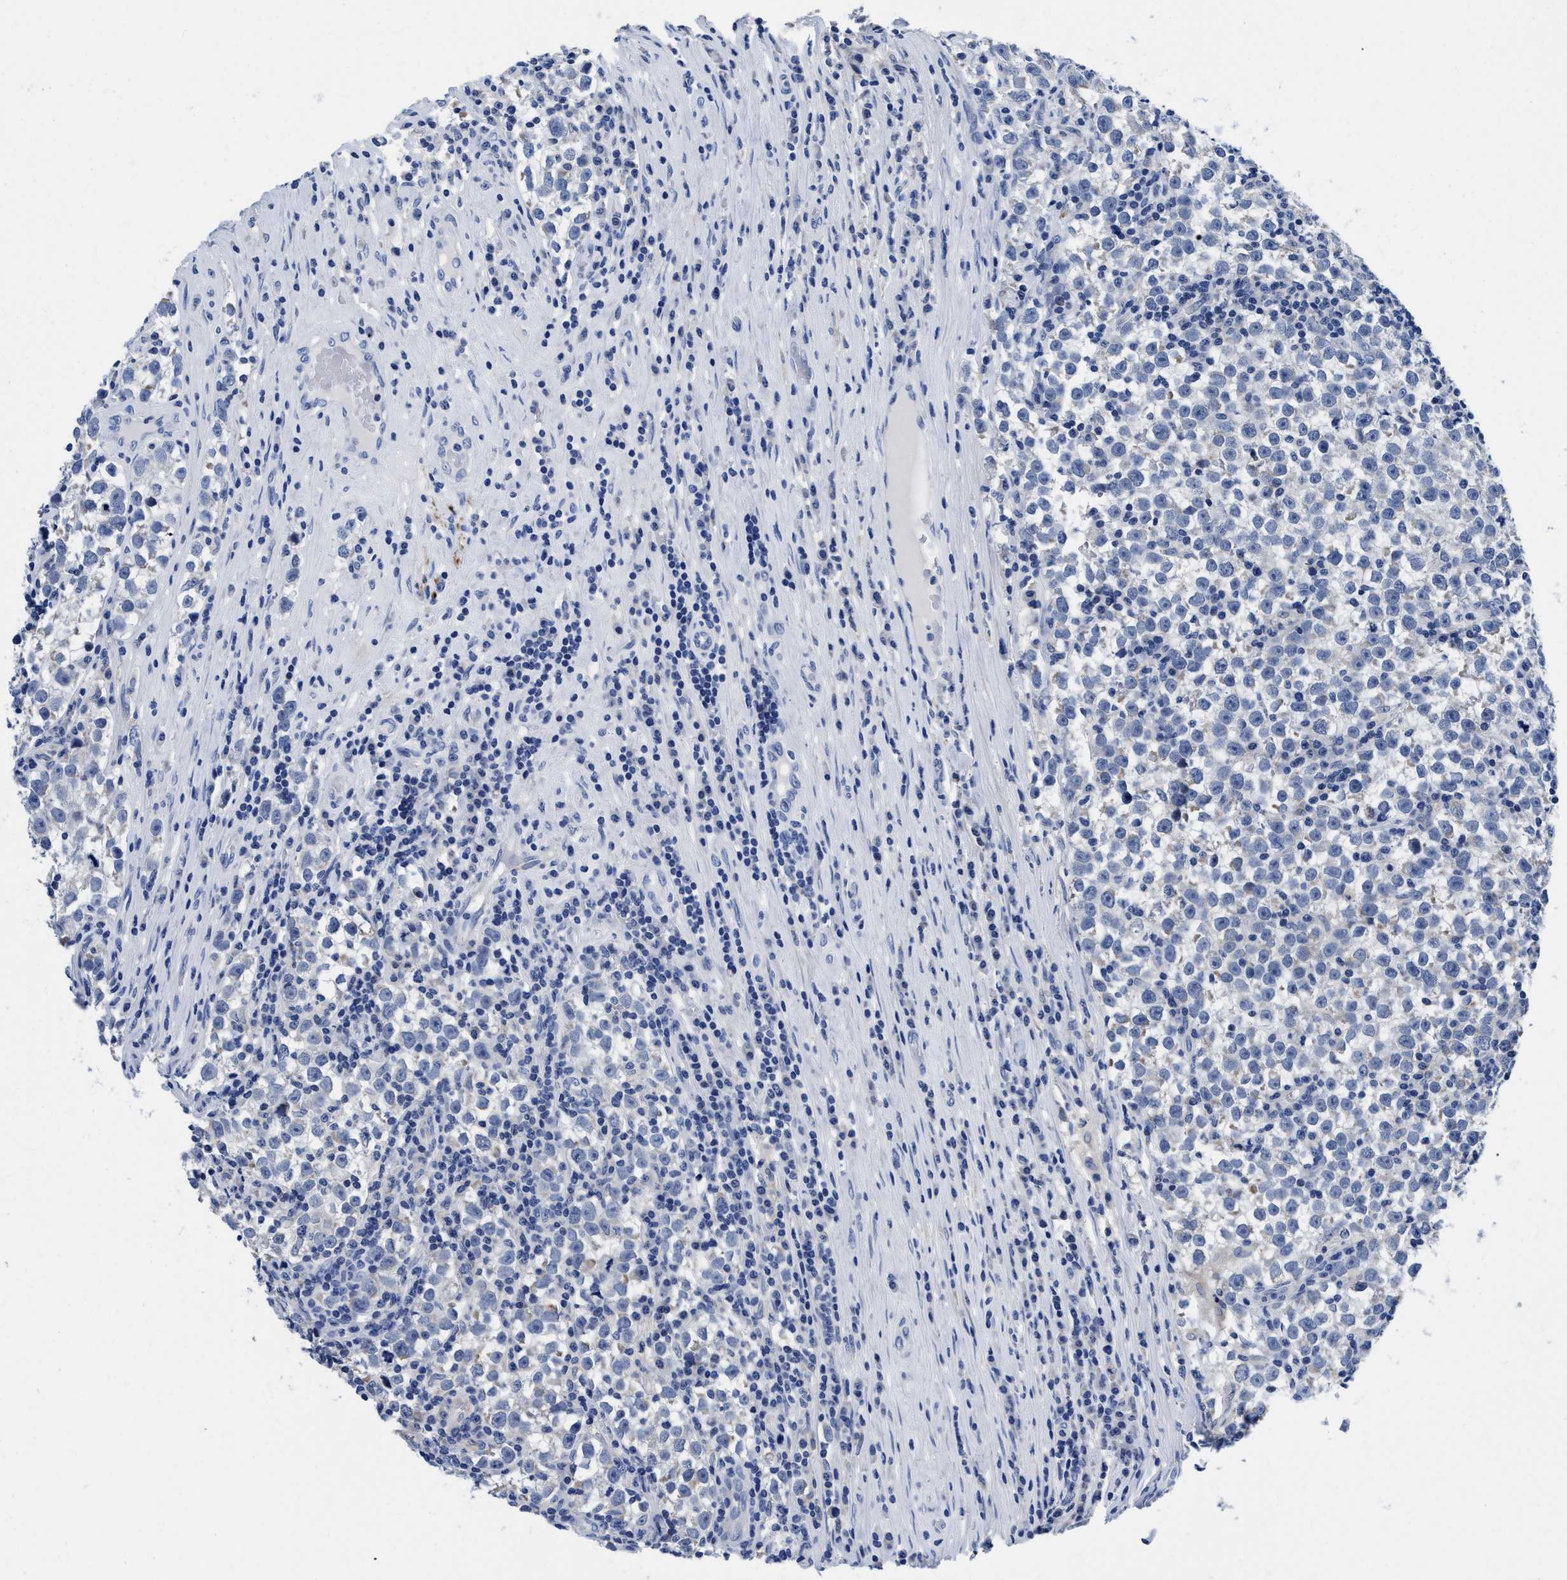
{"staining": {"intensity": "negative", "quantity": "none", "location": "none"}, "tissue": "testis cancer", "cell_type": "Tumor cells", "image_type": "cancer", "snomed": [{"axis": "morphology", "description": "Normal tissue, NOS"}, {"axis": "morphology", "description": "Seminoma, NOS"}, {"axis": "topography", "description": "Testis"}], "caption": "Immunohistochemical staining of testis cancer shows no significant staining in tumor cells.", "gene": "SLC35F1", "patient": {"sex": "male", "age": 43}}